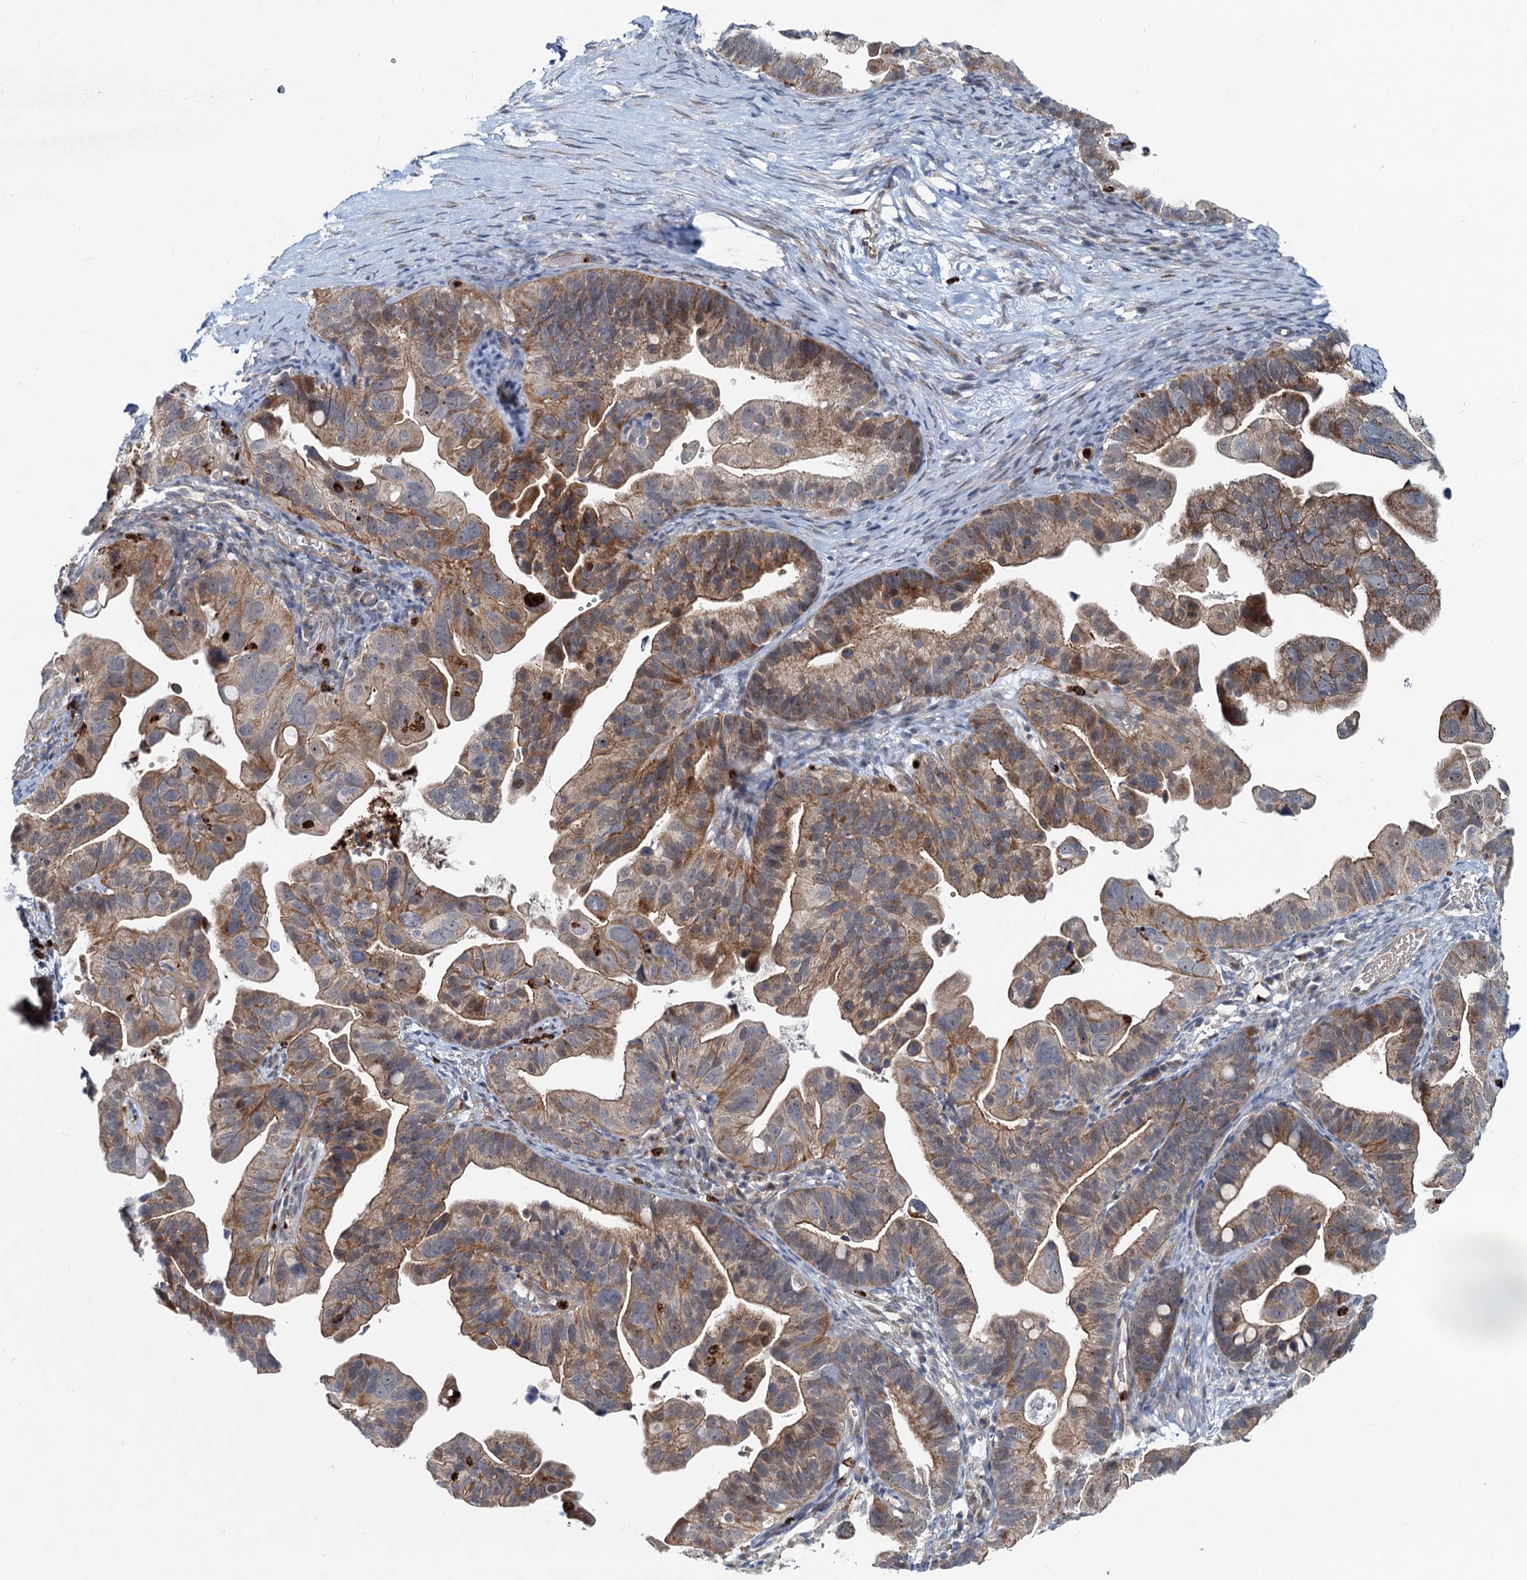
{"staining": {"intensity": "moderate", "quantity": ">75%", "location": "cytoplasmic/membranous"}, "tissue": "ovarian cancer", "cell_type": "Tumor cells", "image_type": "cancer", "snomed": [{"axis": "morphology", "description": "Cystadenocarcinoma, serous, NOS"}, {"axis": "topography", "description": "Ovary"}], "caption": "Ovarian cancer stained for a protein (brown) shows moderate cytoplasmic/membranous positive positivity in approximately >75% of tumor cells.", "gene": "ADCY2", "patient": {"sex": "female", "age": 56}}